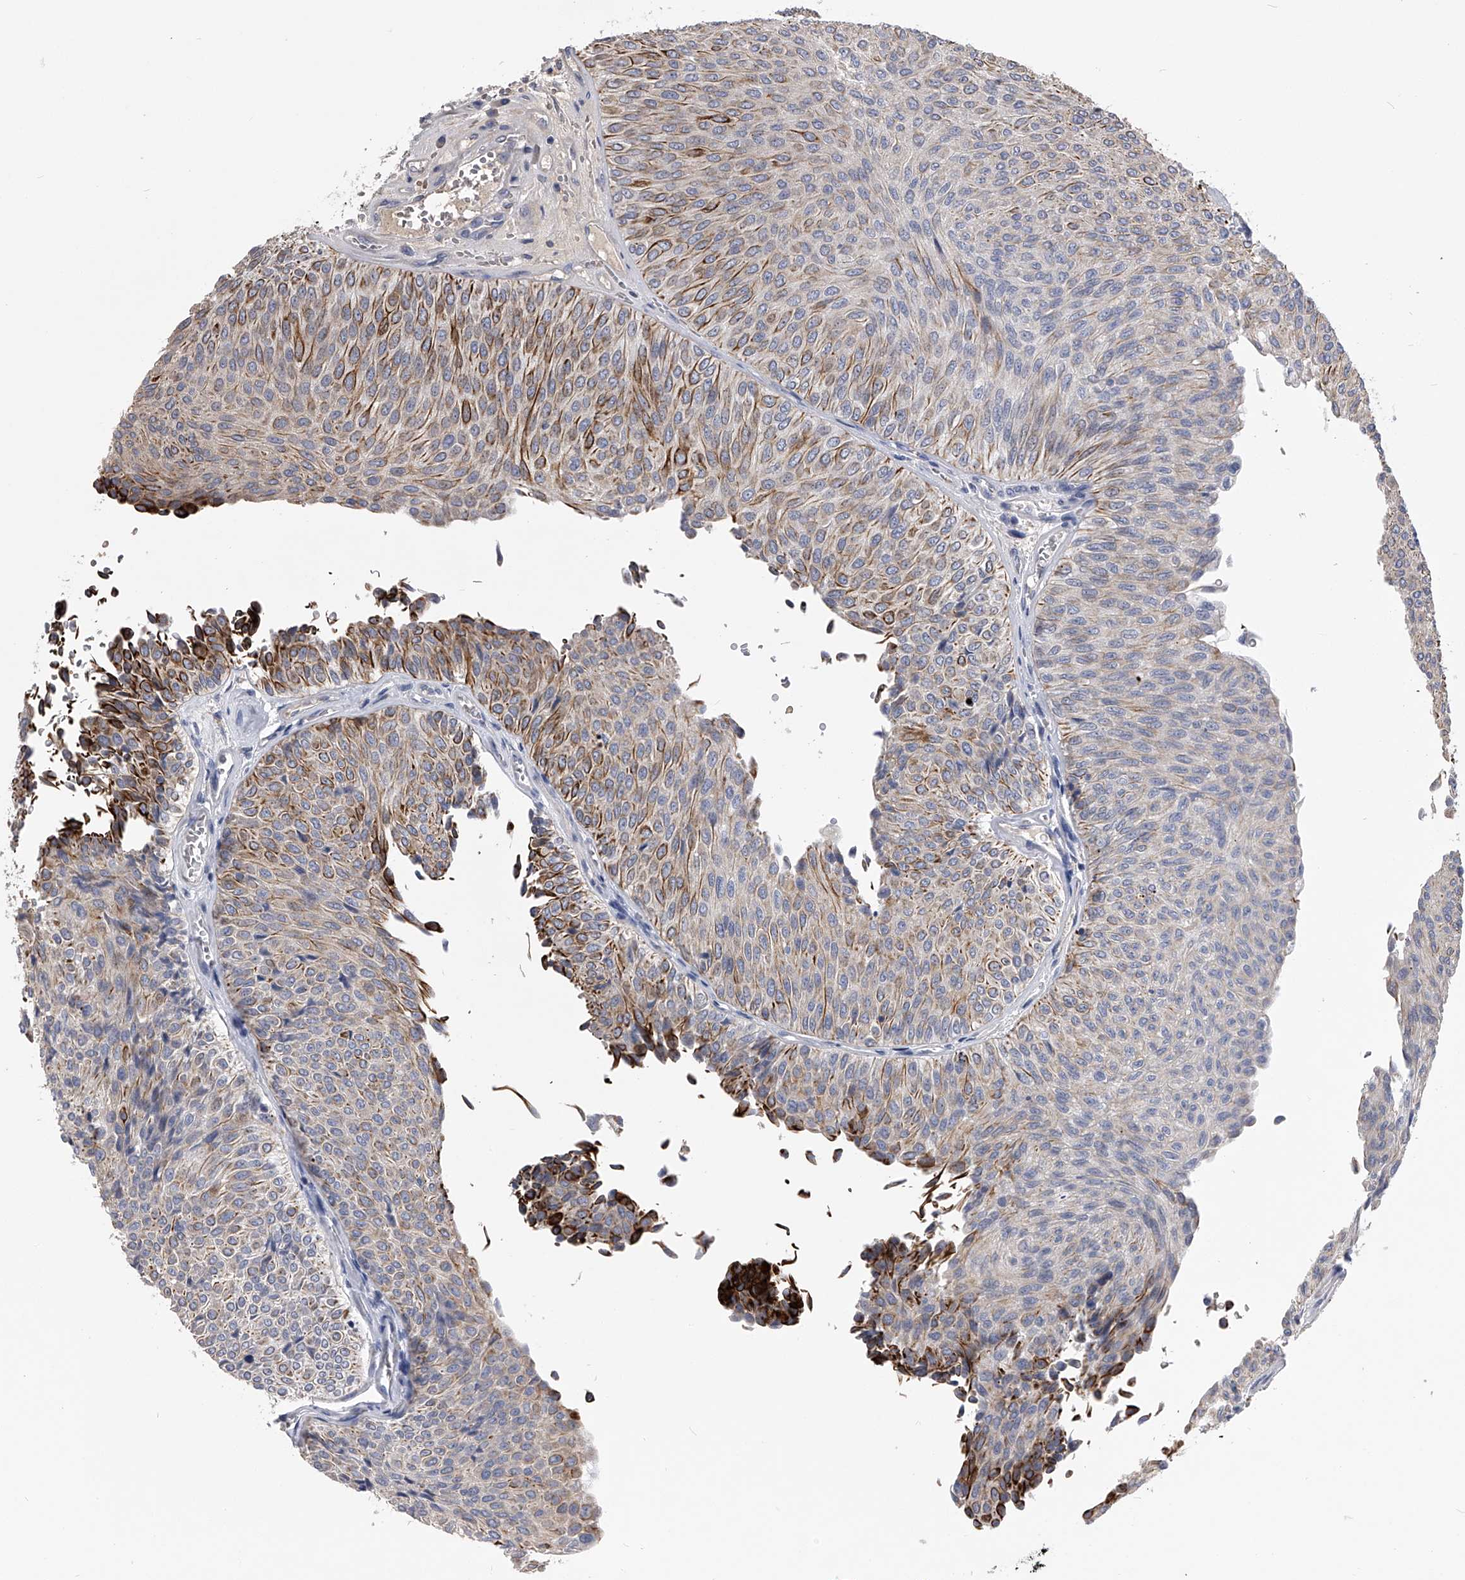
{"staining": {"intensity": "moderate", "quantity": "25%-75%", "location": "cytoplasmic/membranous"}, "tissue": "urothelial cancer", "cell_type": "Tumor cells", "image_type": "cancer", "snomed": [{"axis": "morphology", "description": "Urothelial carcinoma, Low grade"}, {"axis": "topography", "description": "Urinary bladder"}], "caption": "An image of urothelial carcinoma (low-grade) stained for a protein exhibits moderate cytoplasmic/membranous brown staining in tumor cells.", "gene": "MDN1", "patient": {"sex": "male", "age": 78}}